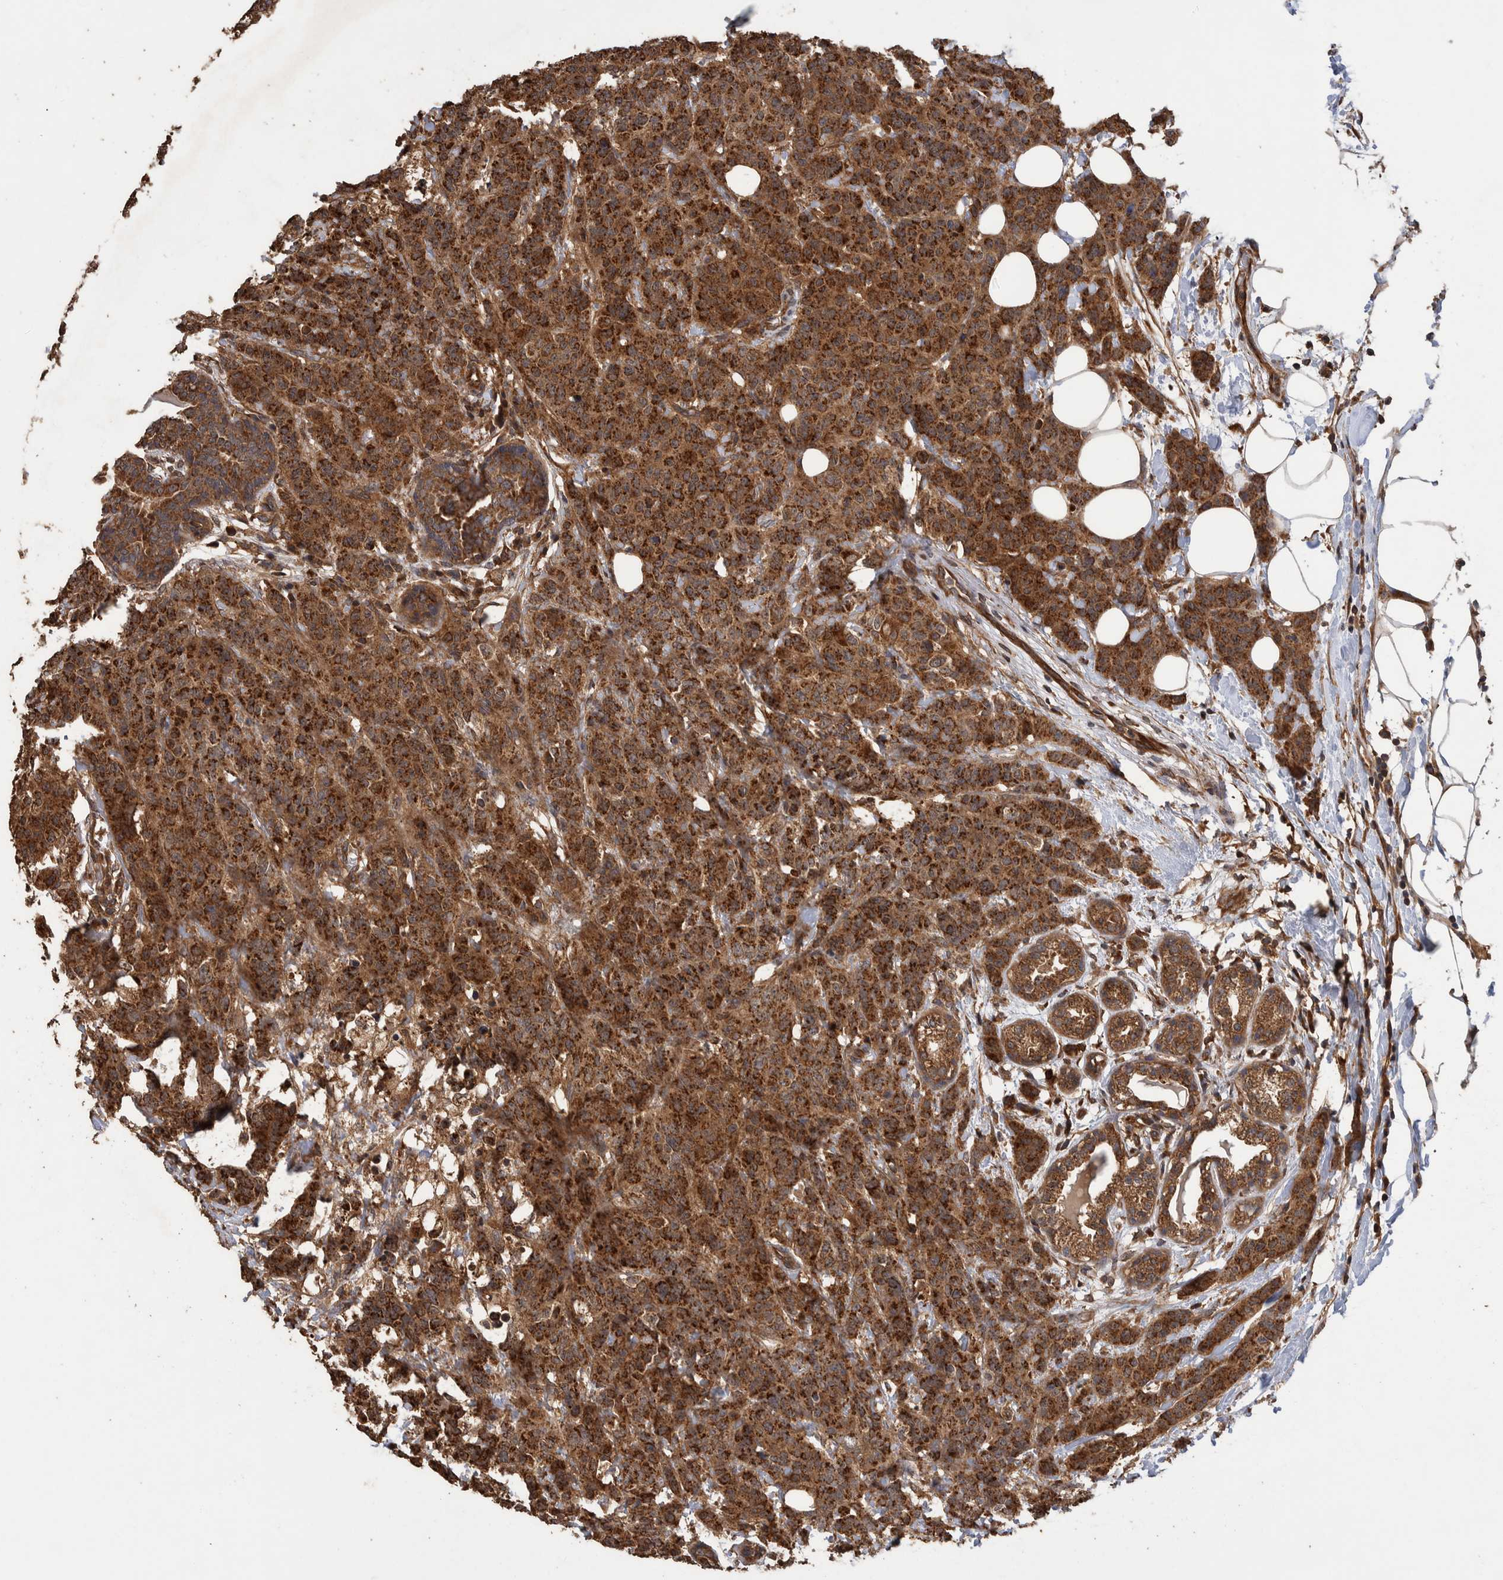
{"staining": {"intensity": "strong", "quantity": ">75%", "location": "cytoplasmic/membranous"}, "tissue": "breast cancer", "cell_type": "Tumor cells", "image_type": "cancer", "snomed": [{"axis": "morphology", "description": "Normal tissue, NOS"}, {"axis": "morphology", "description": "Duct carcinoma"}, {"axis": "topography", "description": "Breast"}], "caption": "Immunohistochemical staining of infiltrating ductal carcinoma (breast) shows high levels of strong cytoplasmic/membranous positivity in about >75% of tumor cells.", "gene": "TRIM16", "patient": {"sex": "female", "age": 40}}